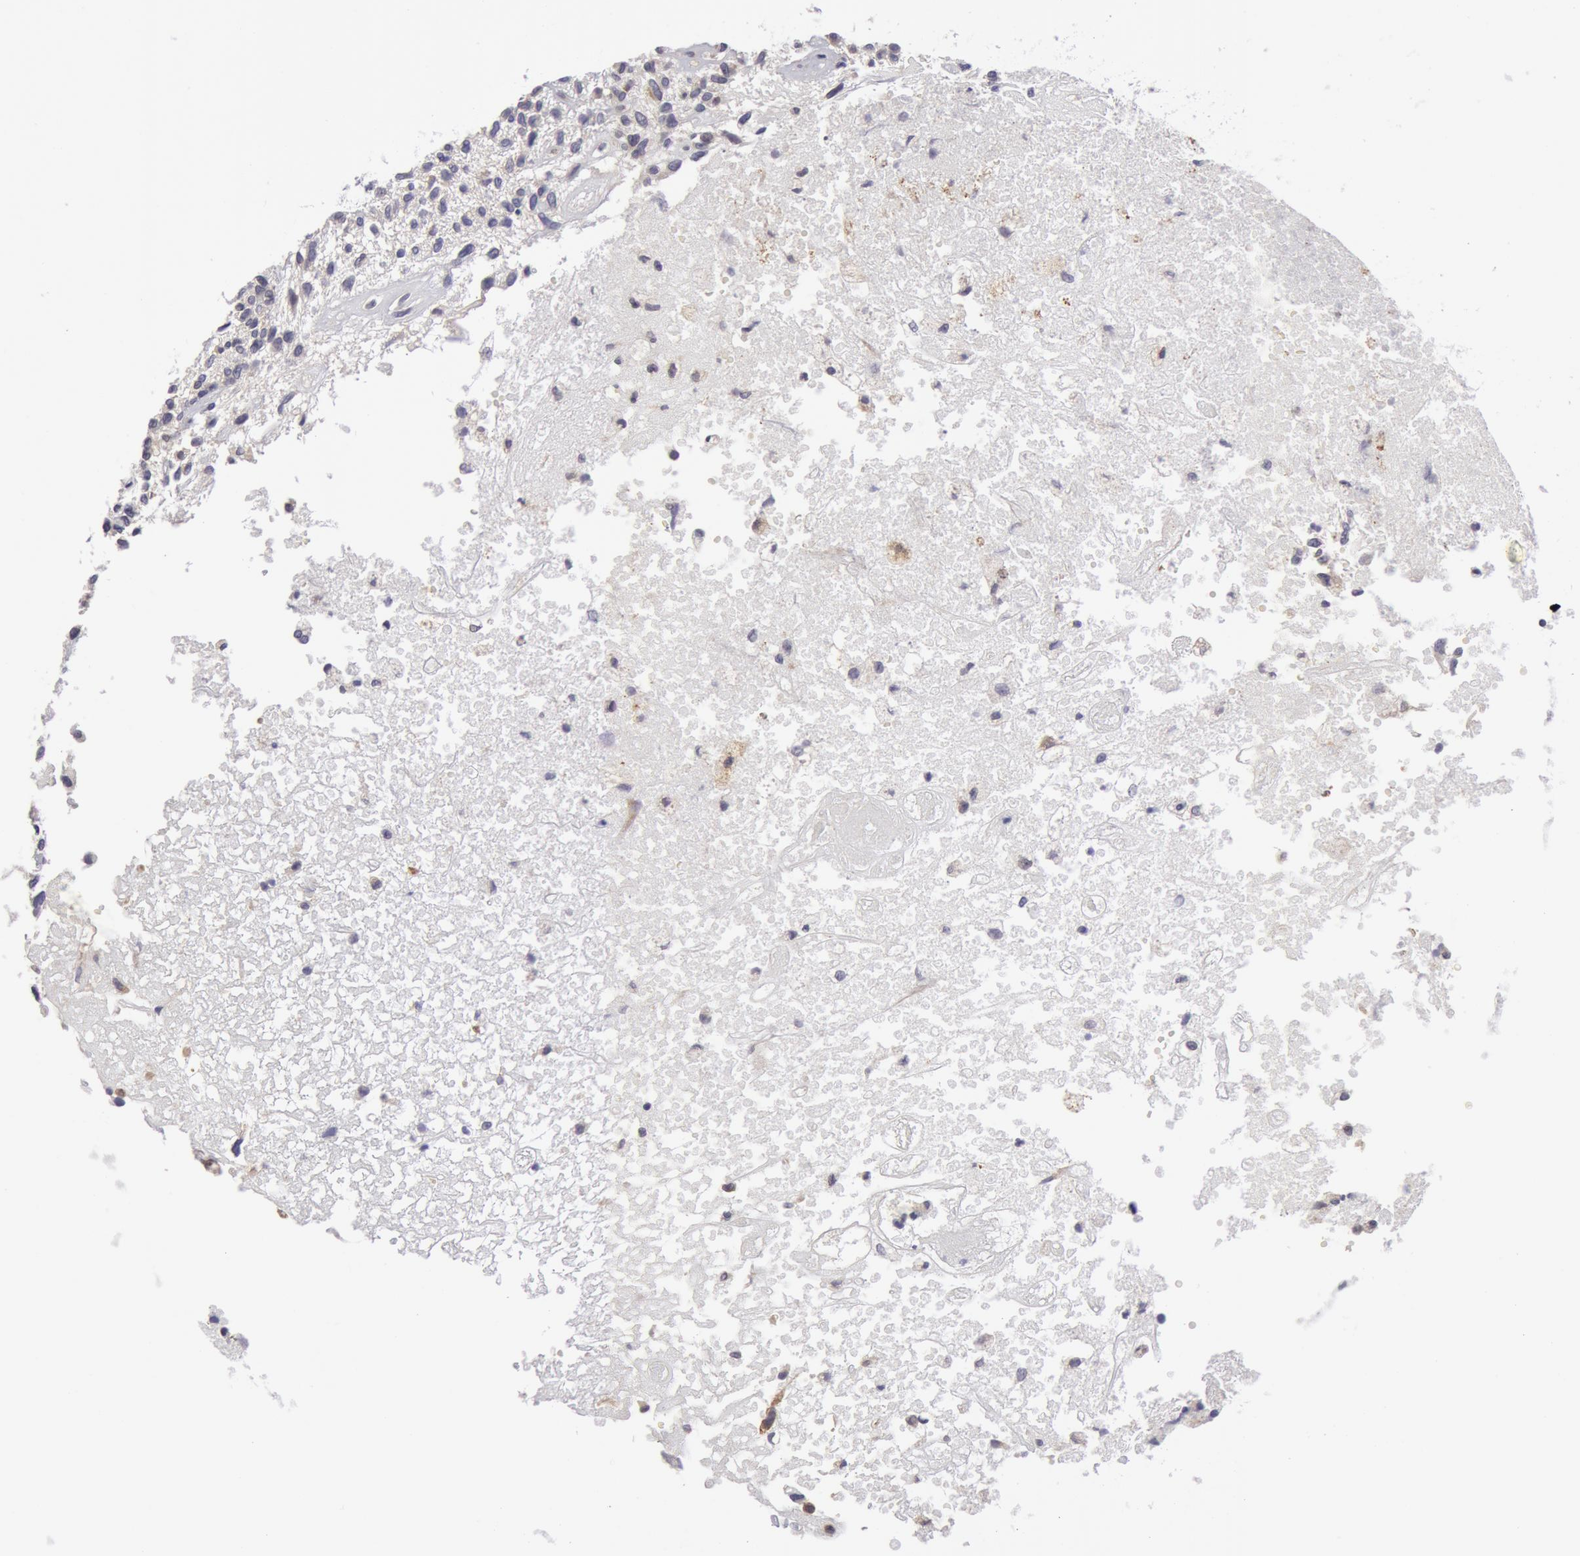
{"staining": {"intensity": "negative", "quantity": "none", "location": "none"}, "tissue": "glioma", "cell_type": "Tumor cells", "image_type": "cancer", "snomed": [{"axis": "morphology", "description": "Glioma, malignant, High grade"}, {"axis": "topography", "description": "Brain"}], "caption": "Malignant glioma (high-grade) stained for a protein using immunohistochemistry reveals no expression tumor cells.", "gene": "IL23A", "patient": {"sex": "male", "age": 77}}